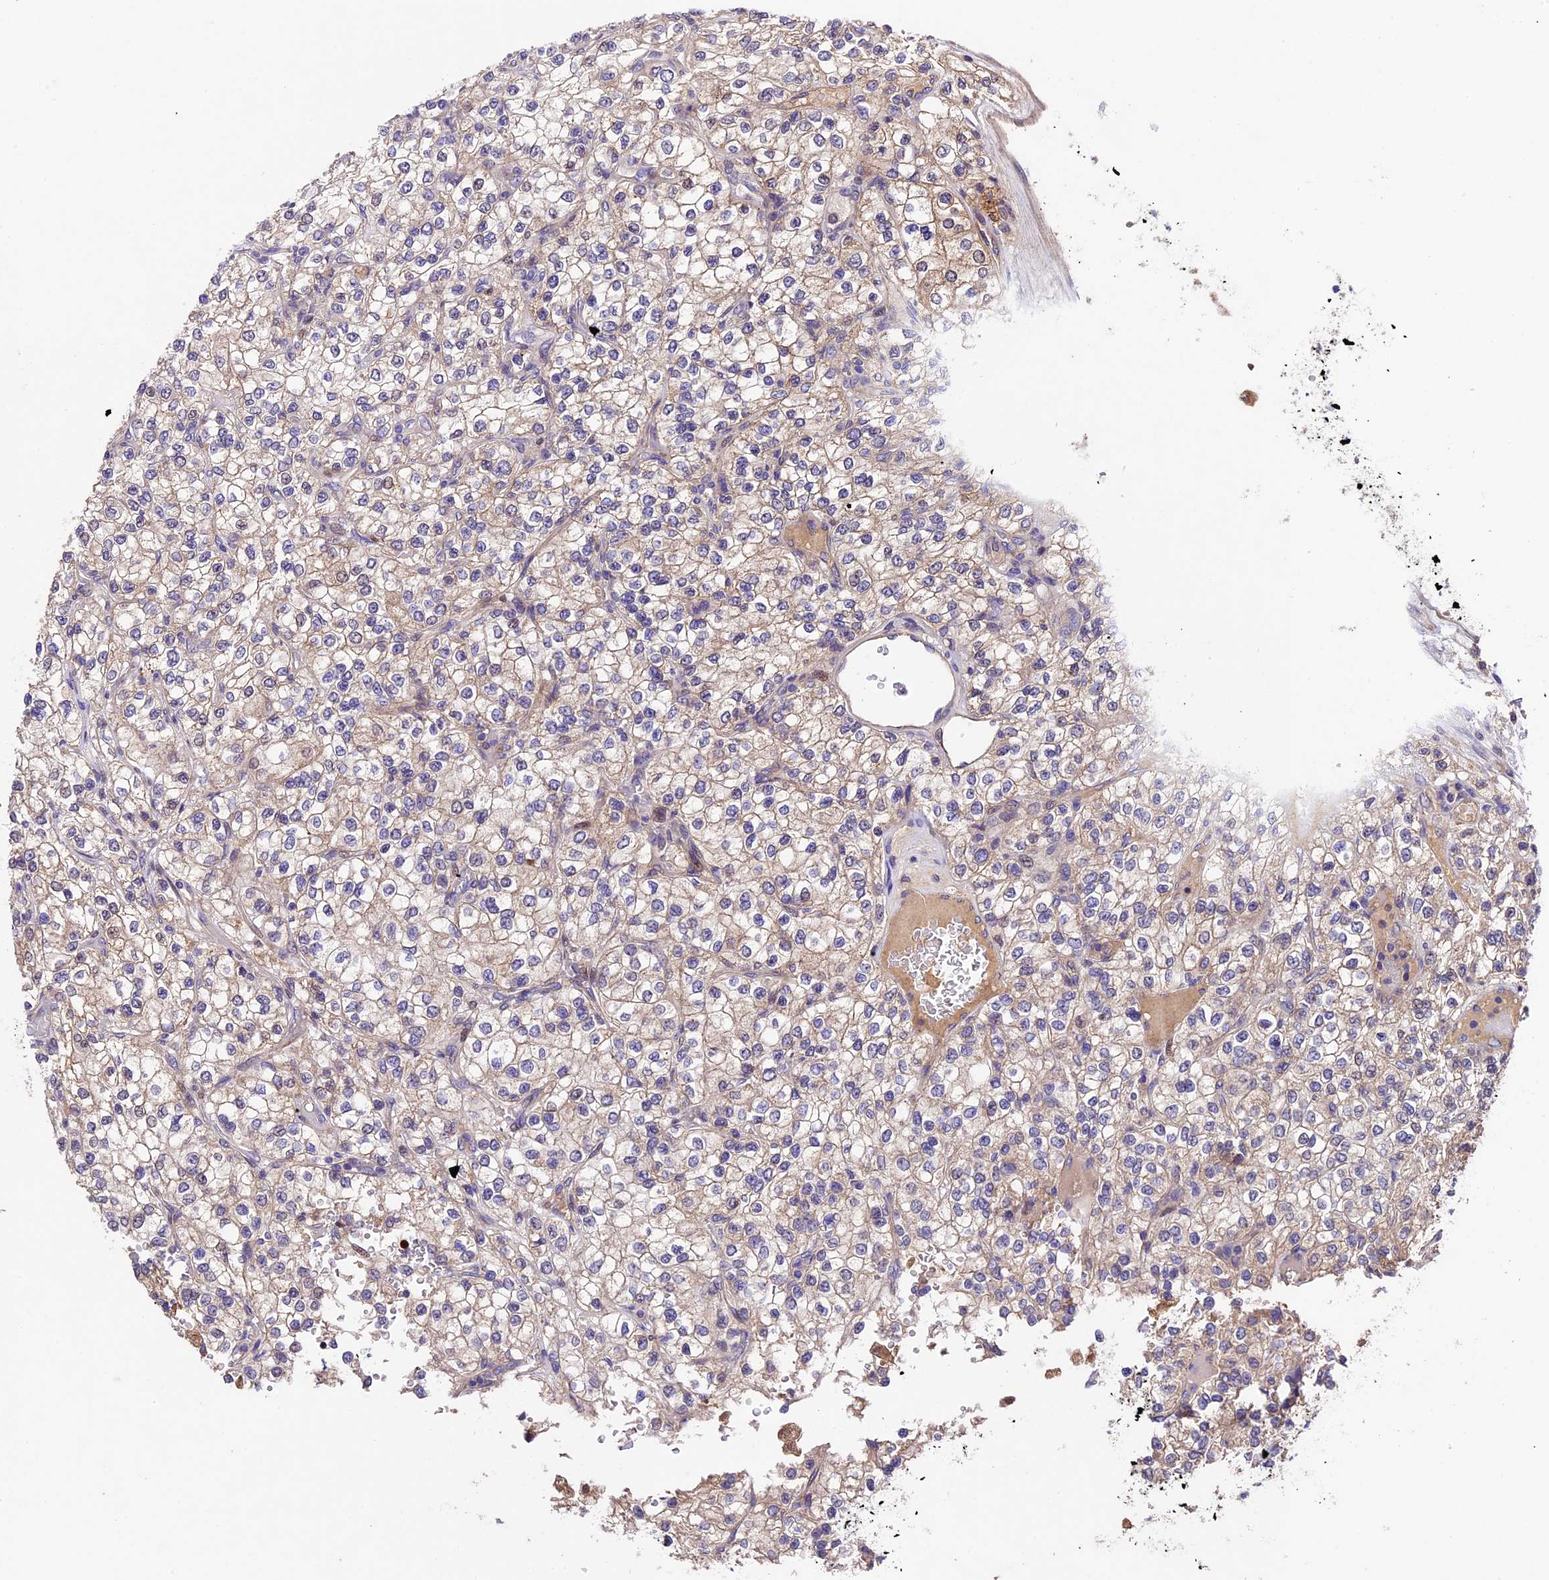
{"staining": {"intensity": "weak", "quantity": "25%-75%", "location": "cytoplasmic/membranous"}, "tissue": "renal cancer", "cell_type": "Tumor cells", "image_type": "cancer", "snomed": [{"axis": "morphology", "description": "Adenocarcinoma, NOS"}, {"axis": "topography", "description": "Kidney"}], "caption": "There is low levels of weak cytoplasmic/membranous expression in tumor cells of adenocarcinoma (renal), as demonstrated by immunohistochemical staining (brown color).", "gene": "SBNO2", "patient": {"sex": "male", "age": 80}}